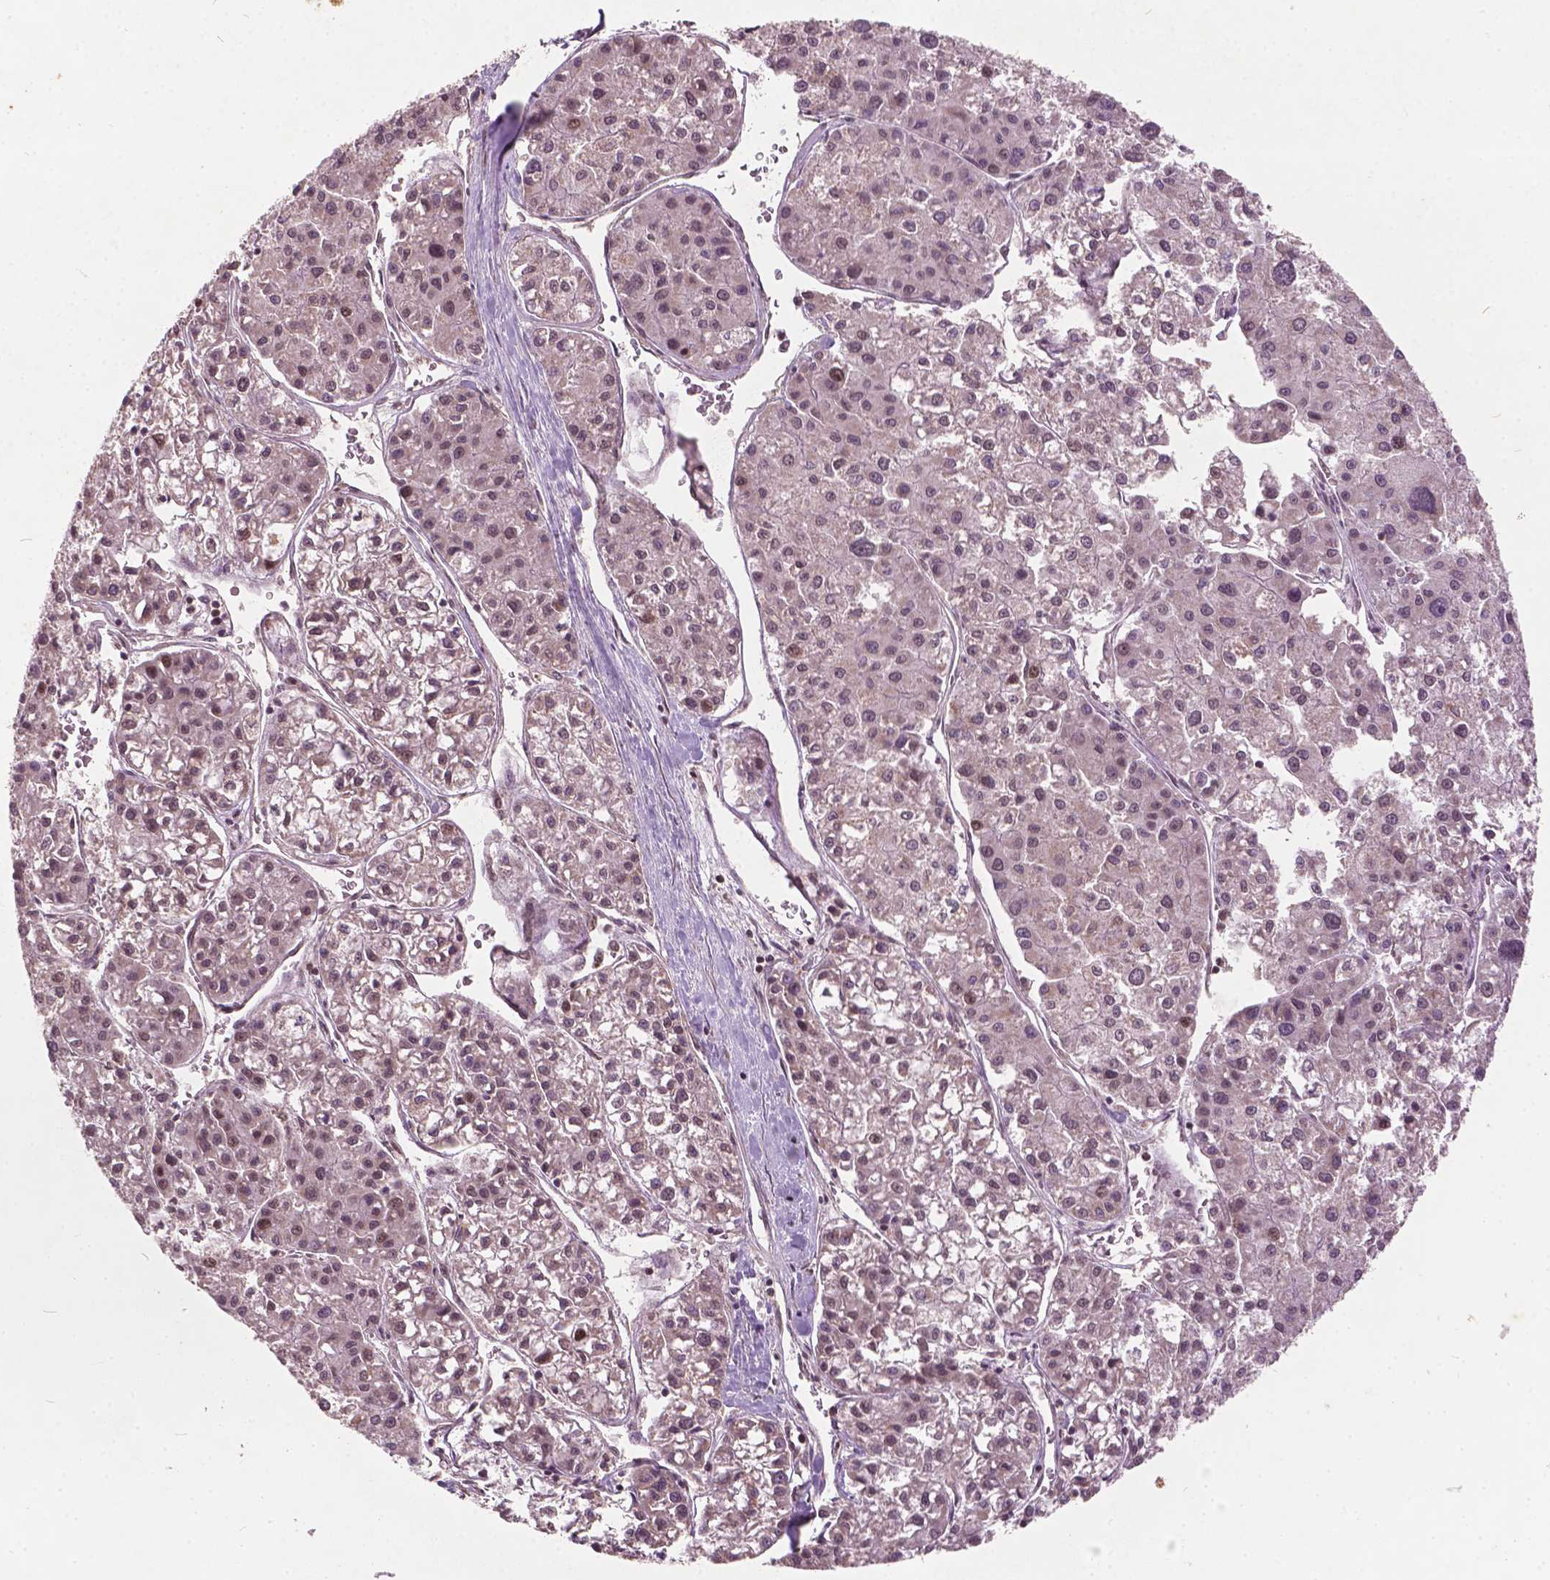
{"staining": {"intensity": "moderate", "quantity": "25%-75%", "location": "nuclear"}, "tissue": "liver cancer", "cell_type": "Tumor cells", "image_type": "cancer", "snomed": [{"axis": "morphology", "description": "Carcinoma, Hepatocellular, NOS"}, {"axis": "topography", "description": "Liver"}], "caption": "A brown stain labels moderate nuclear staining of a protein in liver cancer tumor cells. (Stains: DAB (3,3'-diaminobenzidine) in brown, nuclei in blue, Microscopy: brightfield microscopy at high magnification).", "gene": "GPS2", "patient": {"sex": "male", "age": 73}}